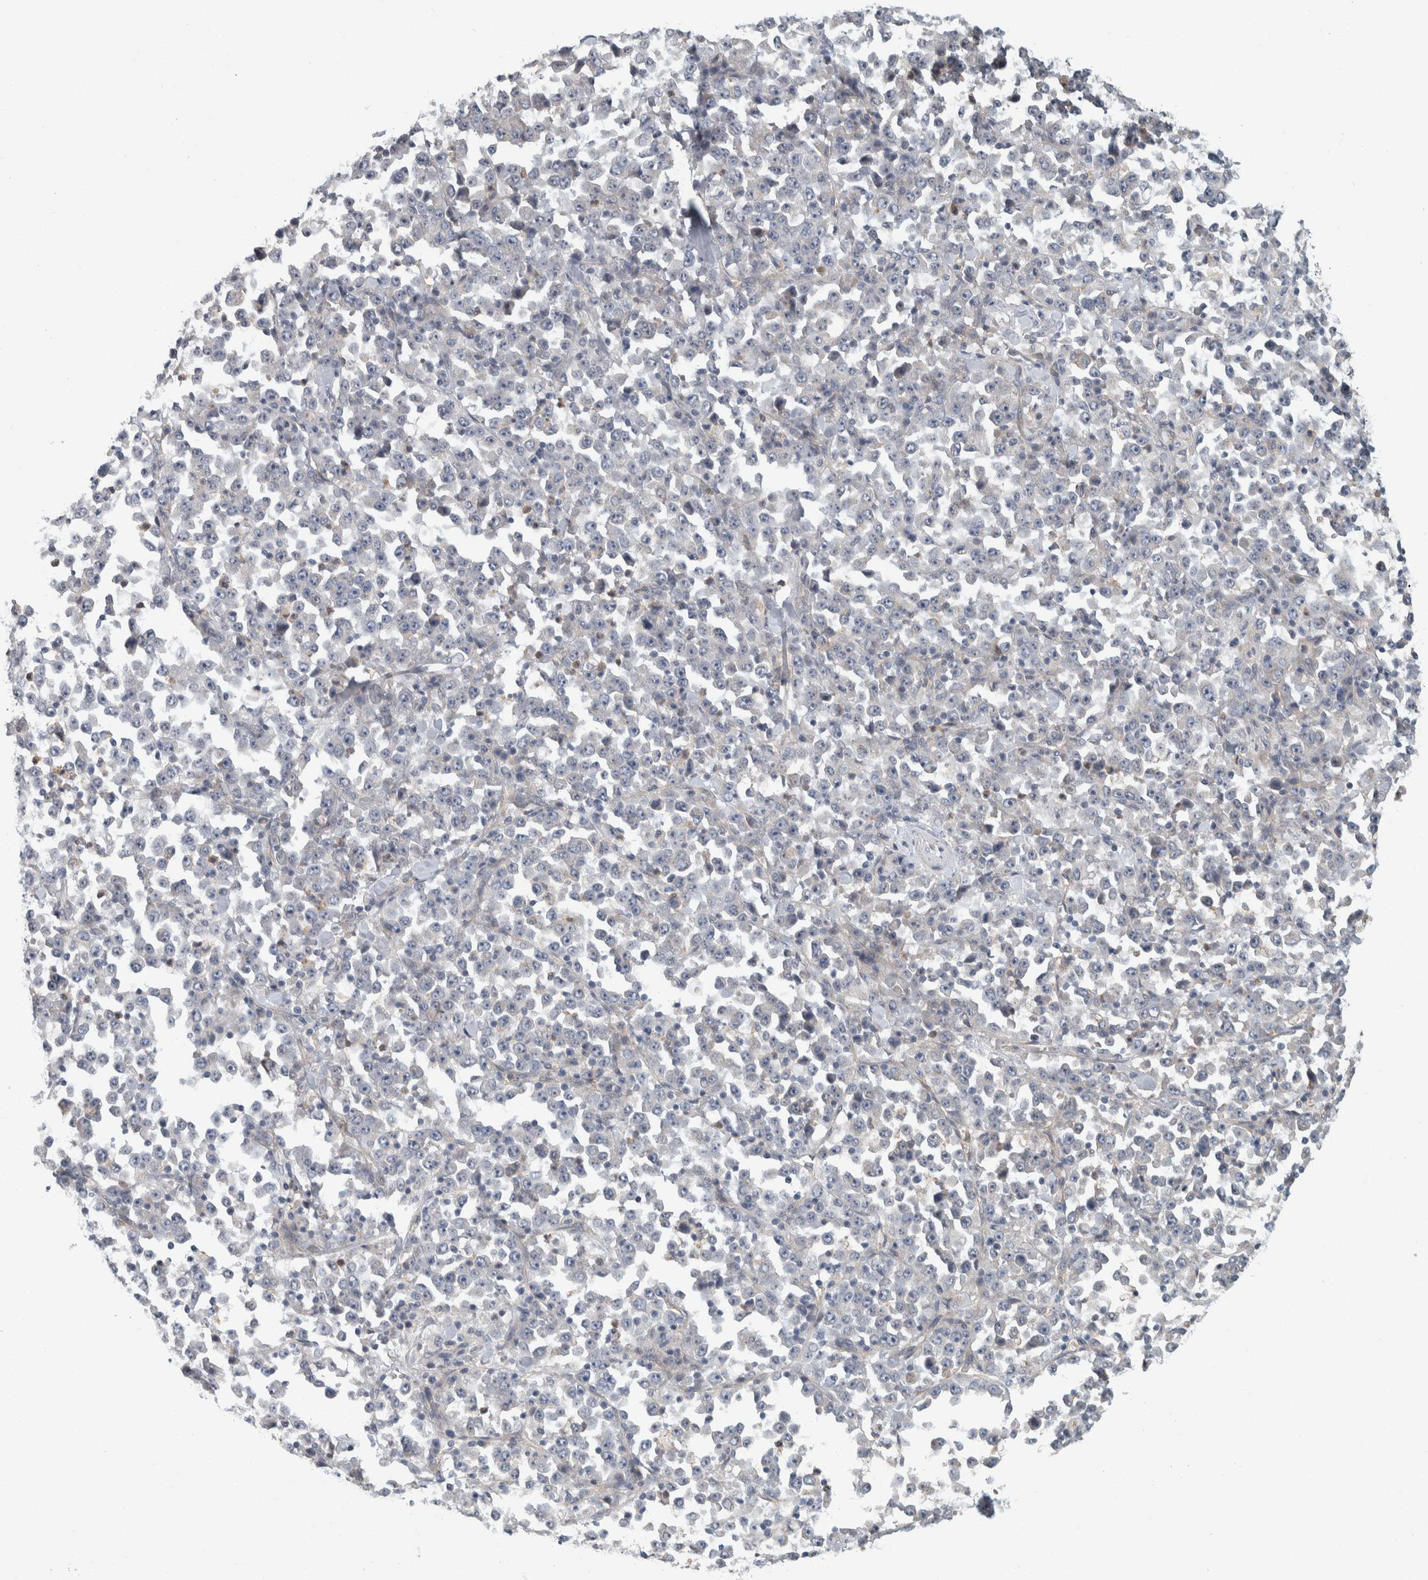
{"staining": {"intensity": "negative", "quantity": "none", "location": "none"}, "tissue": "stomach cancer", "cell_type": "Tumor cells", "image_type": "cancer", "snomed": [{"axis": "morphology", "description": "Normal tissue, NOS"}, {"axis": "morphology", "description": "Adenocarcinoma, NOS"}, {"axis": "topography", "description": "Stomach, upper"}, {"axis": "topography", "description": "Stomach"}], "caption": "Tumor cells are negative for protein expression in human stomach cancer (adenocarcinoma).", "gene": "KCNJ3", "patient": {"sex": "male", "age": 59}}